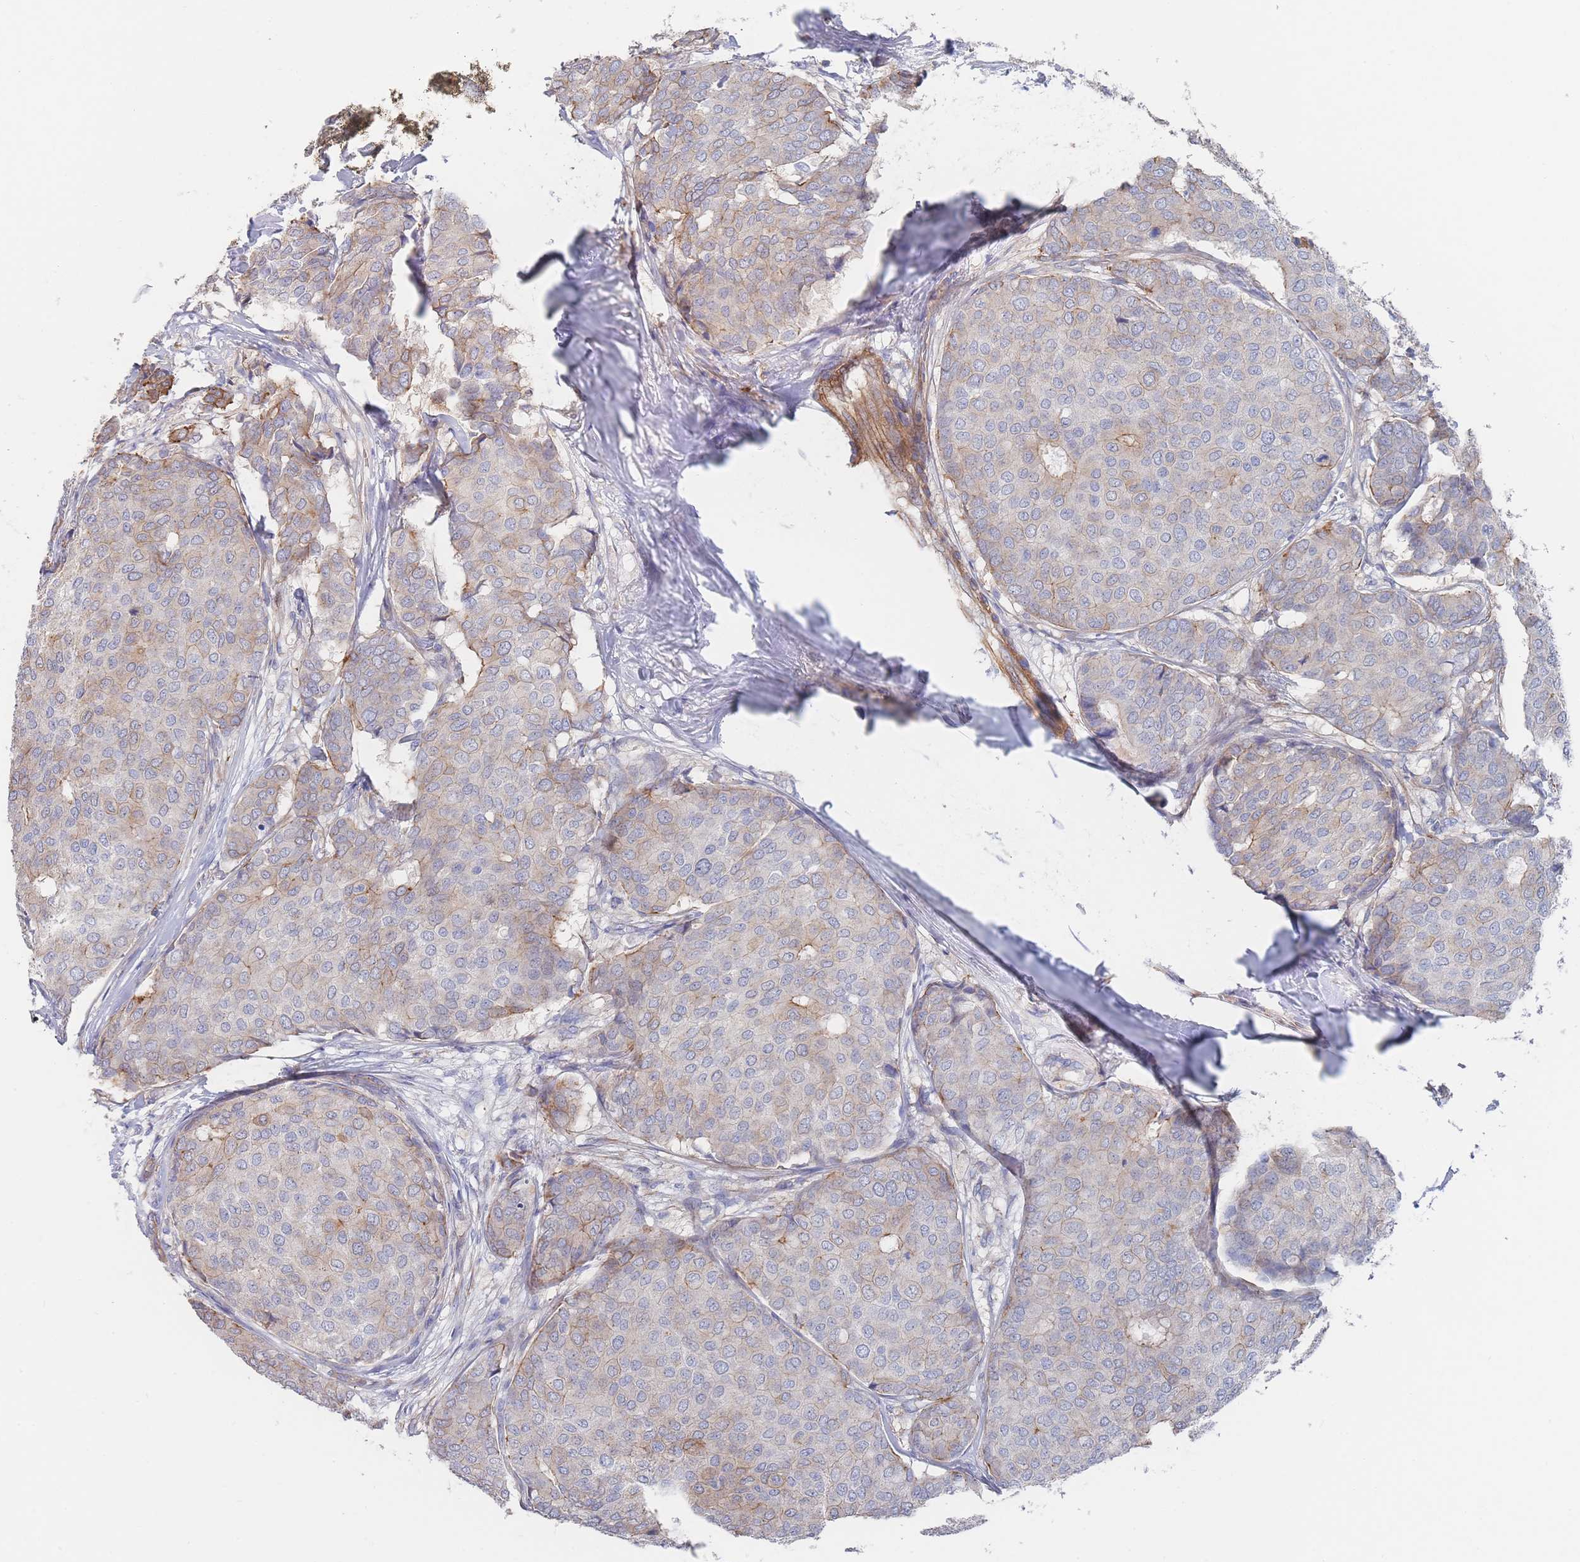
{"staining": {"intensity": "weak", "quantity": "<25%", "location": "cytoplasmic/membranous"}, "tissue": "breast cancer", "cell_type": "Tumor cells", "image_type": "cancer", "snomed": [{"axis": "morphology", "description": "Duct carcinoma"}, {"axis": "topography", "description": "Breast"}], "caption": "Breast invasive ductal carcinoma was stained to show a protein in brown. There is no significant positivity in tumor cells.", "gene": "G6PC1", "patient": {"sex": "female", "age": 75}}